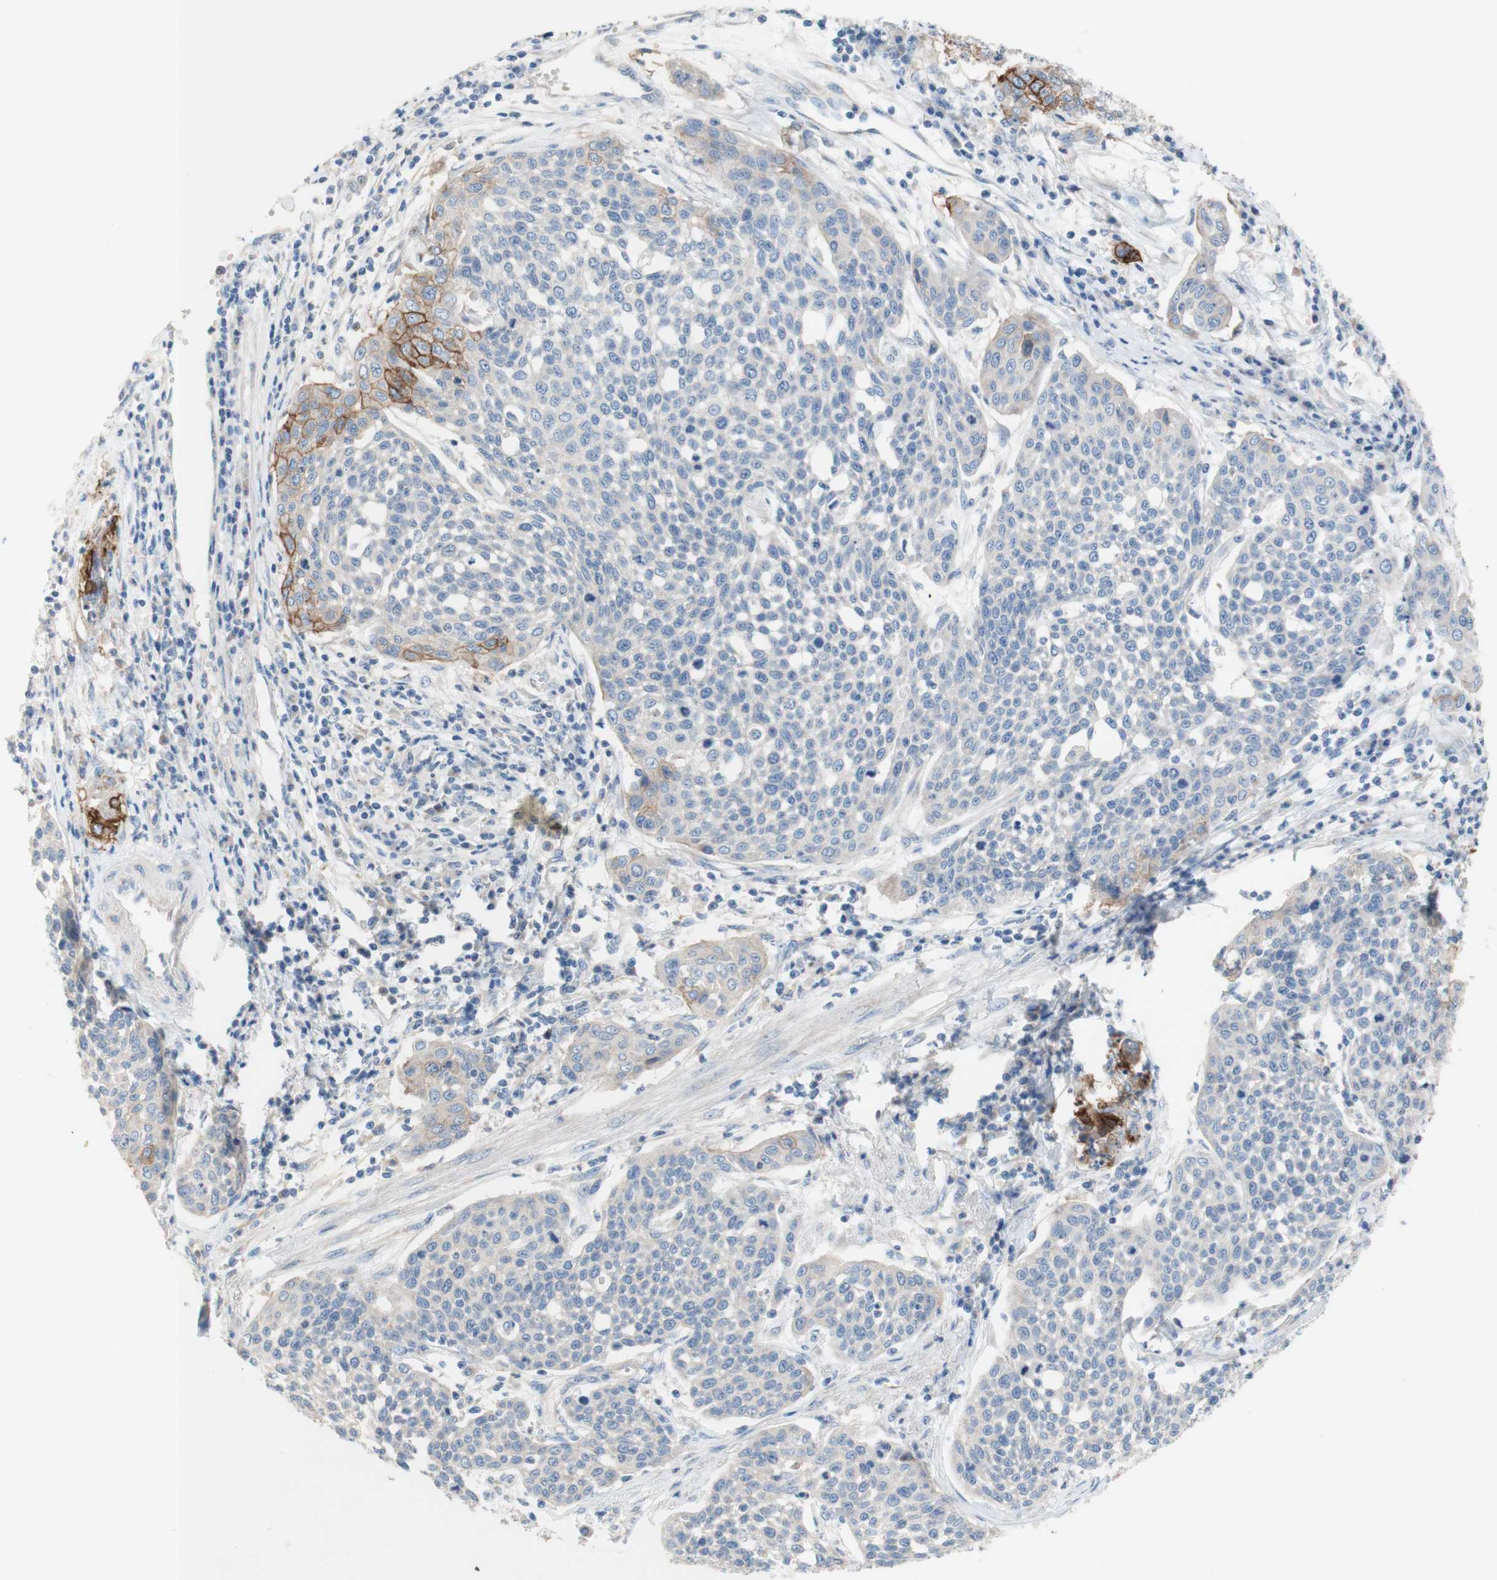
{"staining": {"intensity": "moderate", "quantity": "<25%", "location": "cytoplasmic/membranous"}, "tissue": "cervical cancer", "cell_type": "Tumor cells", "image_type": "cancer", "snomed": [{"axis": "morphology", "description": "Squamous cell carcinoma, NOS"}, {"axis": "topography", "description": "Cervix"}], "caption": "The immunohistochemical stain highlights moderate cytoplasmic/membranous positivity in tumor cells of cervical cancer tissue.", "gene": "F3", "patient": {"sex": "female", "age": 34}}